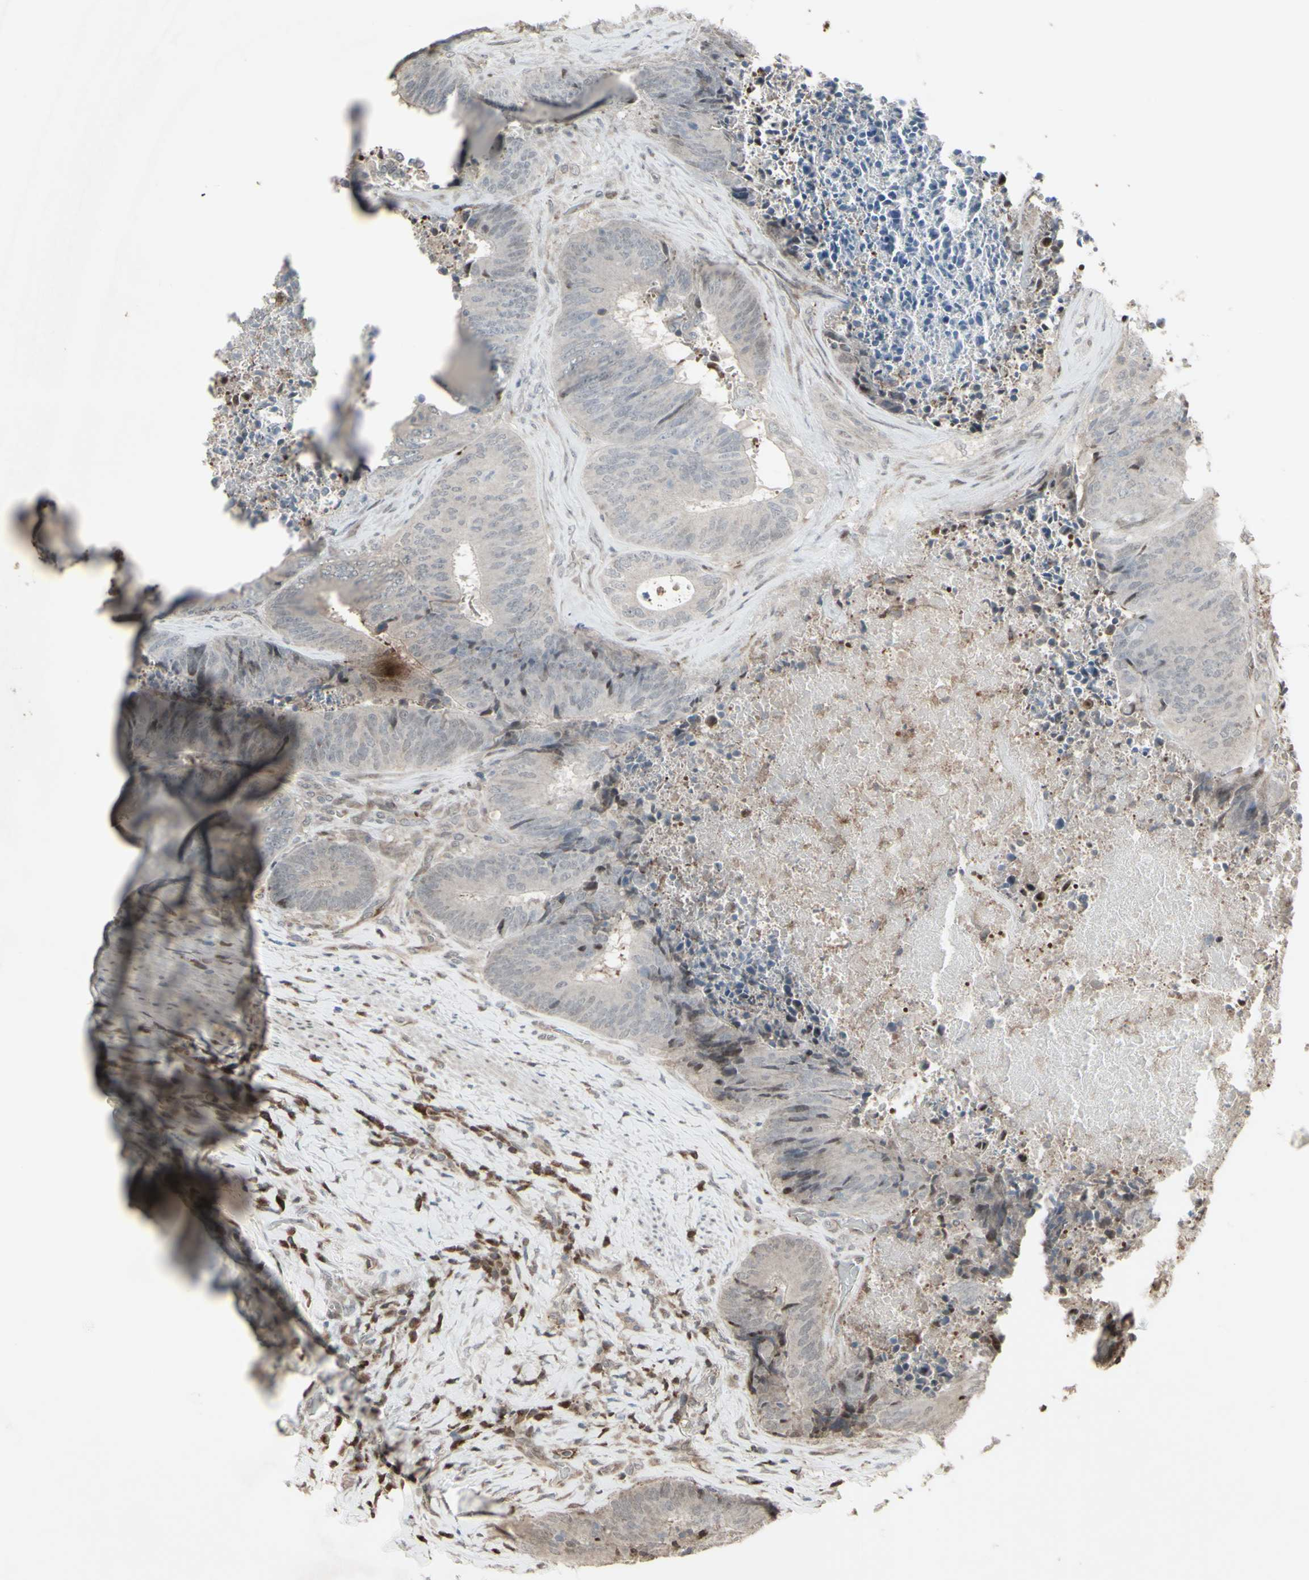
{"staining": {"intensity": "weak", "quantity": "<25%", "location": "nuclear"}, "tissue": "colorectal cancer", "cell_type": "Tumor cells", "image_type": "cancer", "snomed": [{"axis": "morphology", "description": "Adenocarcinoma, NOS"}, {"axis": "topography", "description": "Rectum"}], "caption": "The photomicrograph demonstrates no significant positivity in tumor cells of colorectal adenocarcinoma.", "gene": "CD33", "patient": {"sex": "male", "age": 72}}